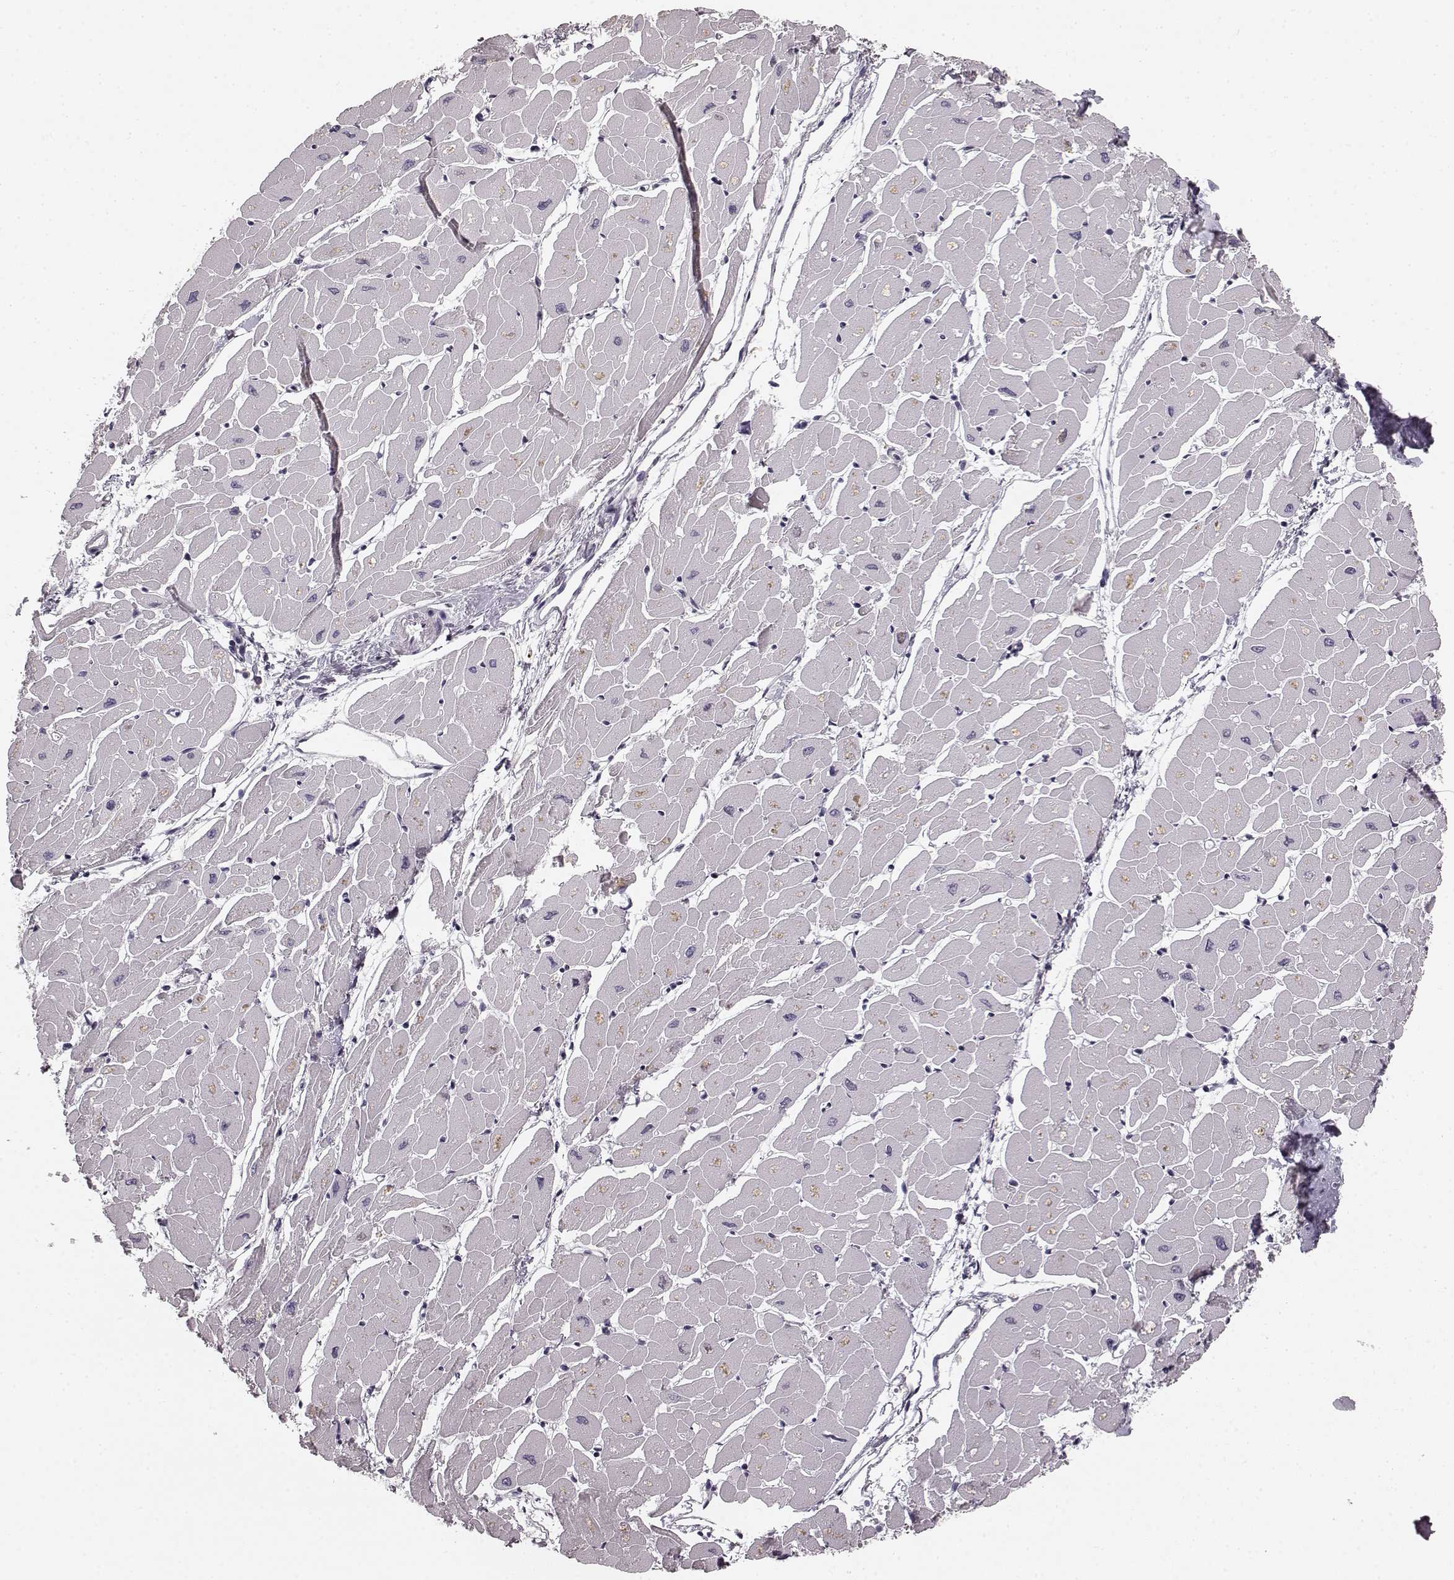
{"staining": {"intensity": "negative", "quantity": "none", "location": "none"}, "tissue": "heart muscle", "cell_type": "Cardiomyocytes", "image_type": "normal", "snomed": [{"axis": "morphology", "description": "Normal tissue, NOS"}, {"axis": "topography", "description": "Heart"}], "caption": "Cardiomyocytes show no significant expression in normal heart muscle. (DAB immunohistochemistry (IHC) visualized using brightfield microscopy, high magnification).", "gene": "TMPRSS15", "patient": {"sex": "male", "age": 57}}